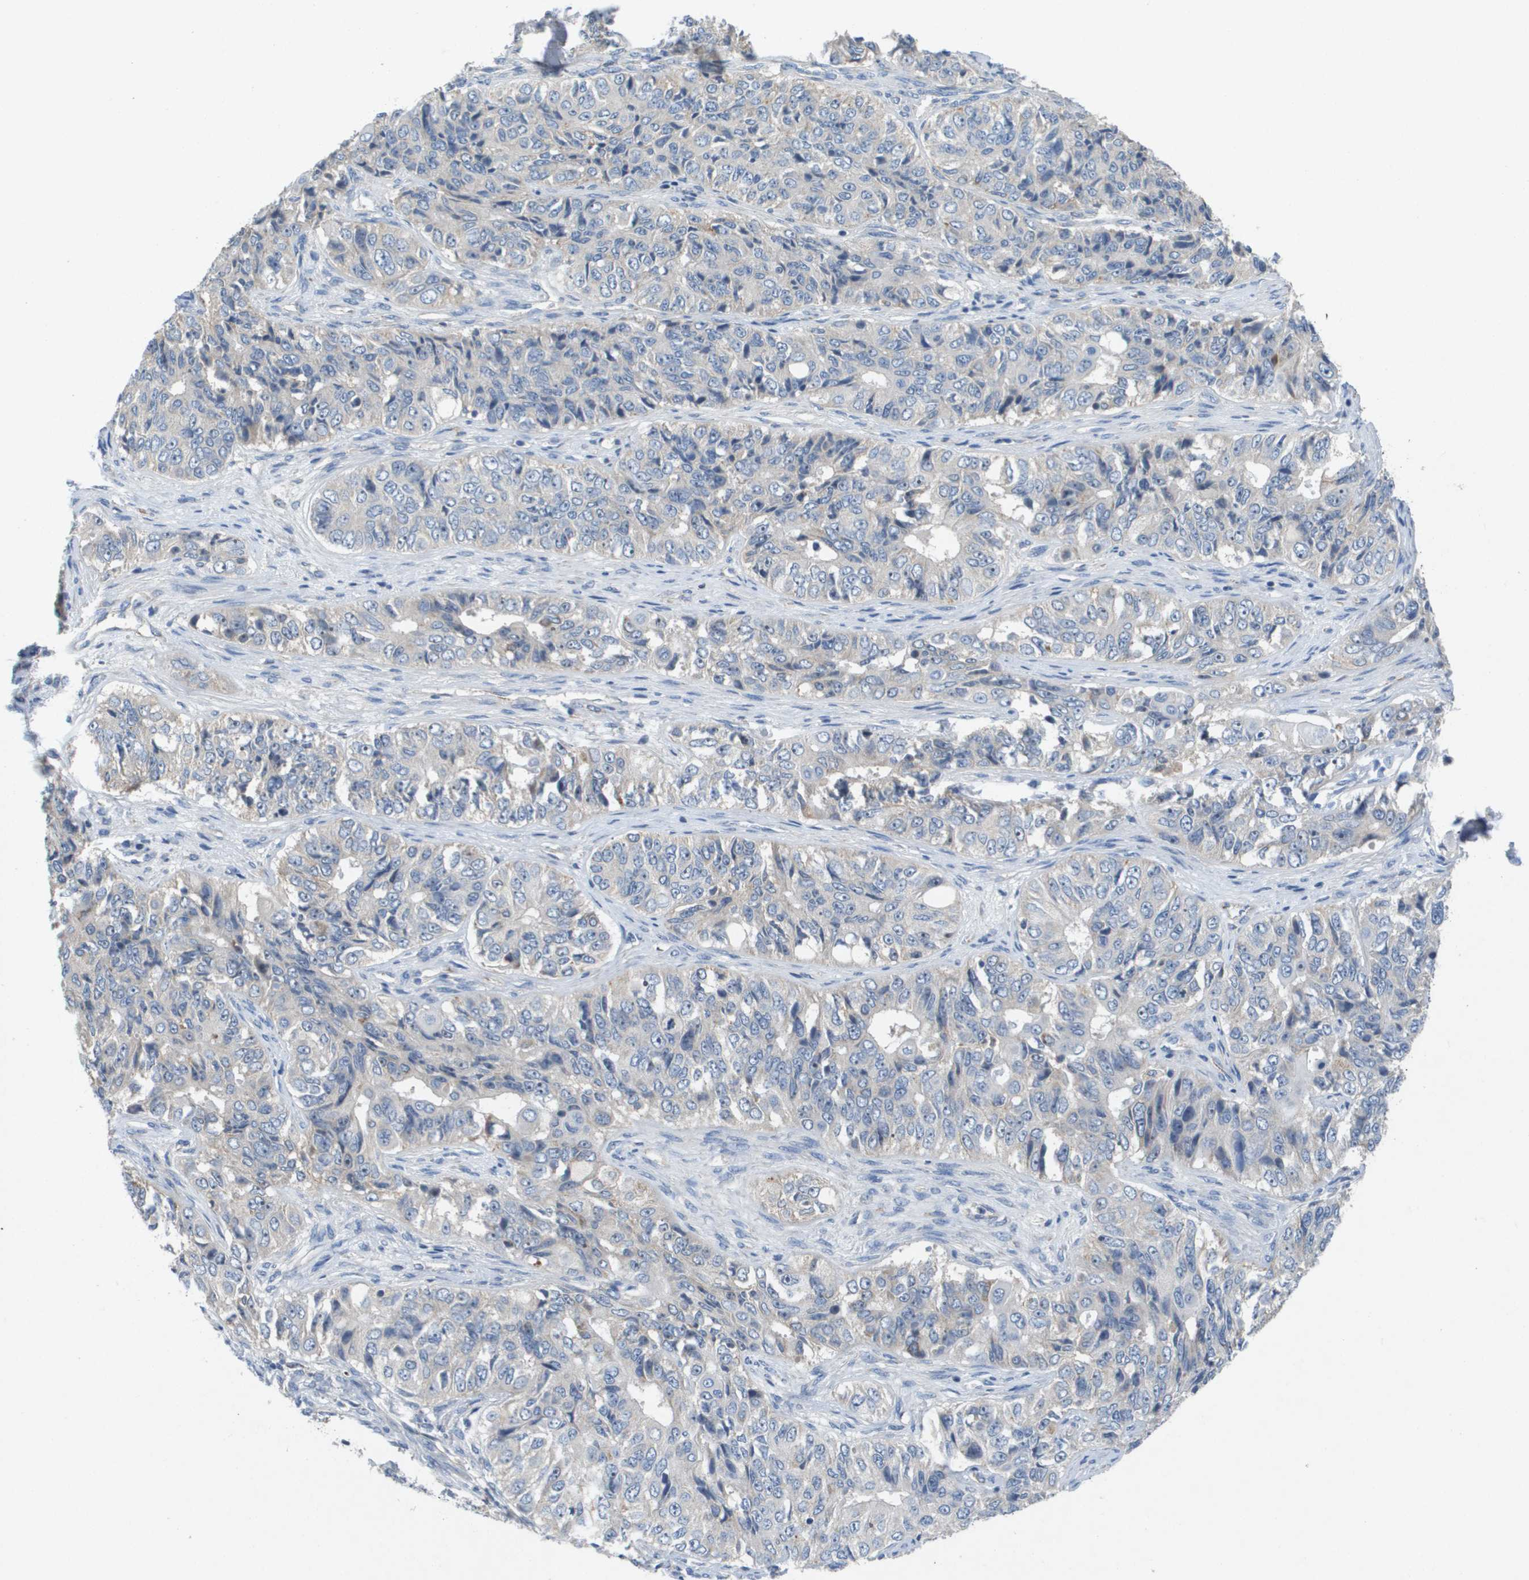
{"staining": {"intensity": "negative", "quantity": "none", "location": "none"}, "tissue": "ovarian cancer", "cell_type": "Tumor cells", "image_type": "cancer", "snomed": [{"axis": "morphology", "description": "Carcinoma, endometroid"}, {"axis": "topography", "description": "Ovary"}], "caption": "Micrograph shows no protein positivity in tumor cells of endometroid carcinoma (ovarian) tissue.", "gene": "B3GNT5", "patient": {"sex": "female", "age": 51}}